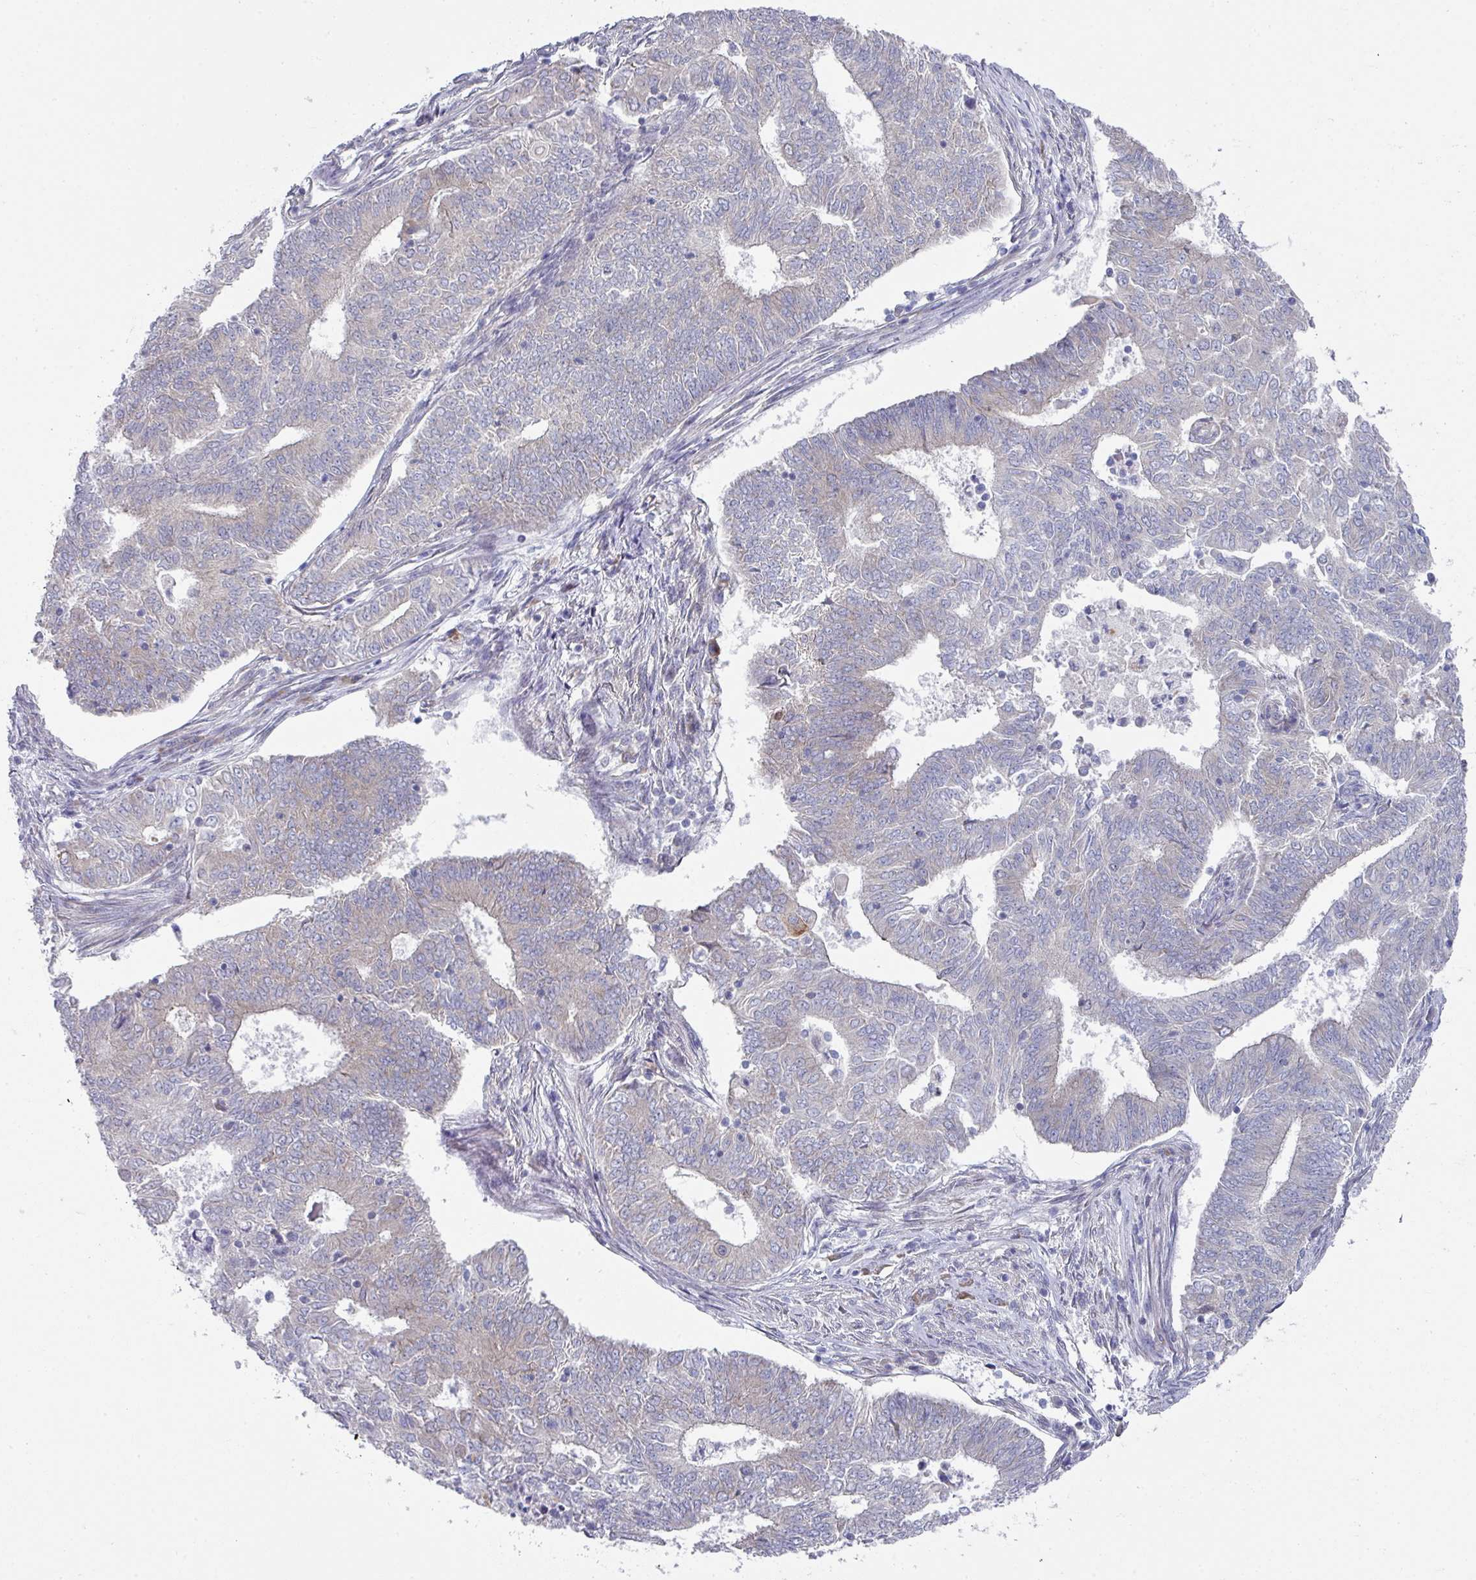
{"staining": {"intensity": "negative", "quantity": "none", "location": "none"}, "tissue": "endometrial cancer", "cell_type": "Tumor cells", "image_type": "cancer", "snomed": [{"axis": "morphology", "description": "Adenocarcinoma, NOS"}, {"axis": "topography", "description": "Endometrium"}], "caption": "DAB immunohistochemical staining of endometrial cancer (adenocarcinoma) shows no significant positivity in tumor cells. The staining is performed using DAB brown chromogen with nuclei counter-stained in using hematoxylin.", "gene": "TMED5", "patient": {"sex": "female", "age": 62}}